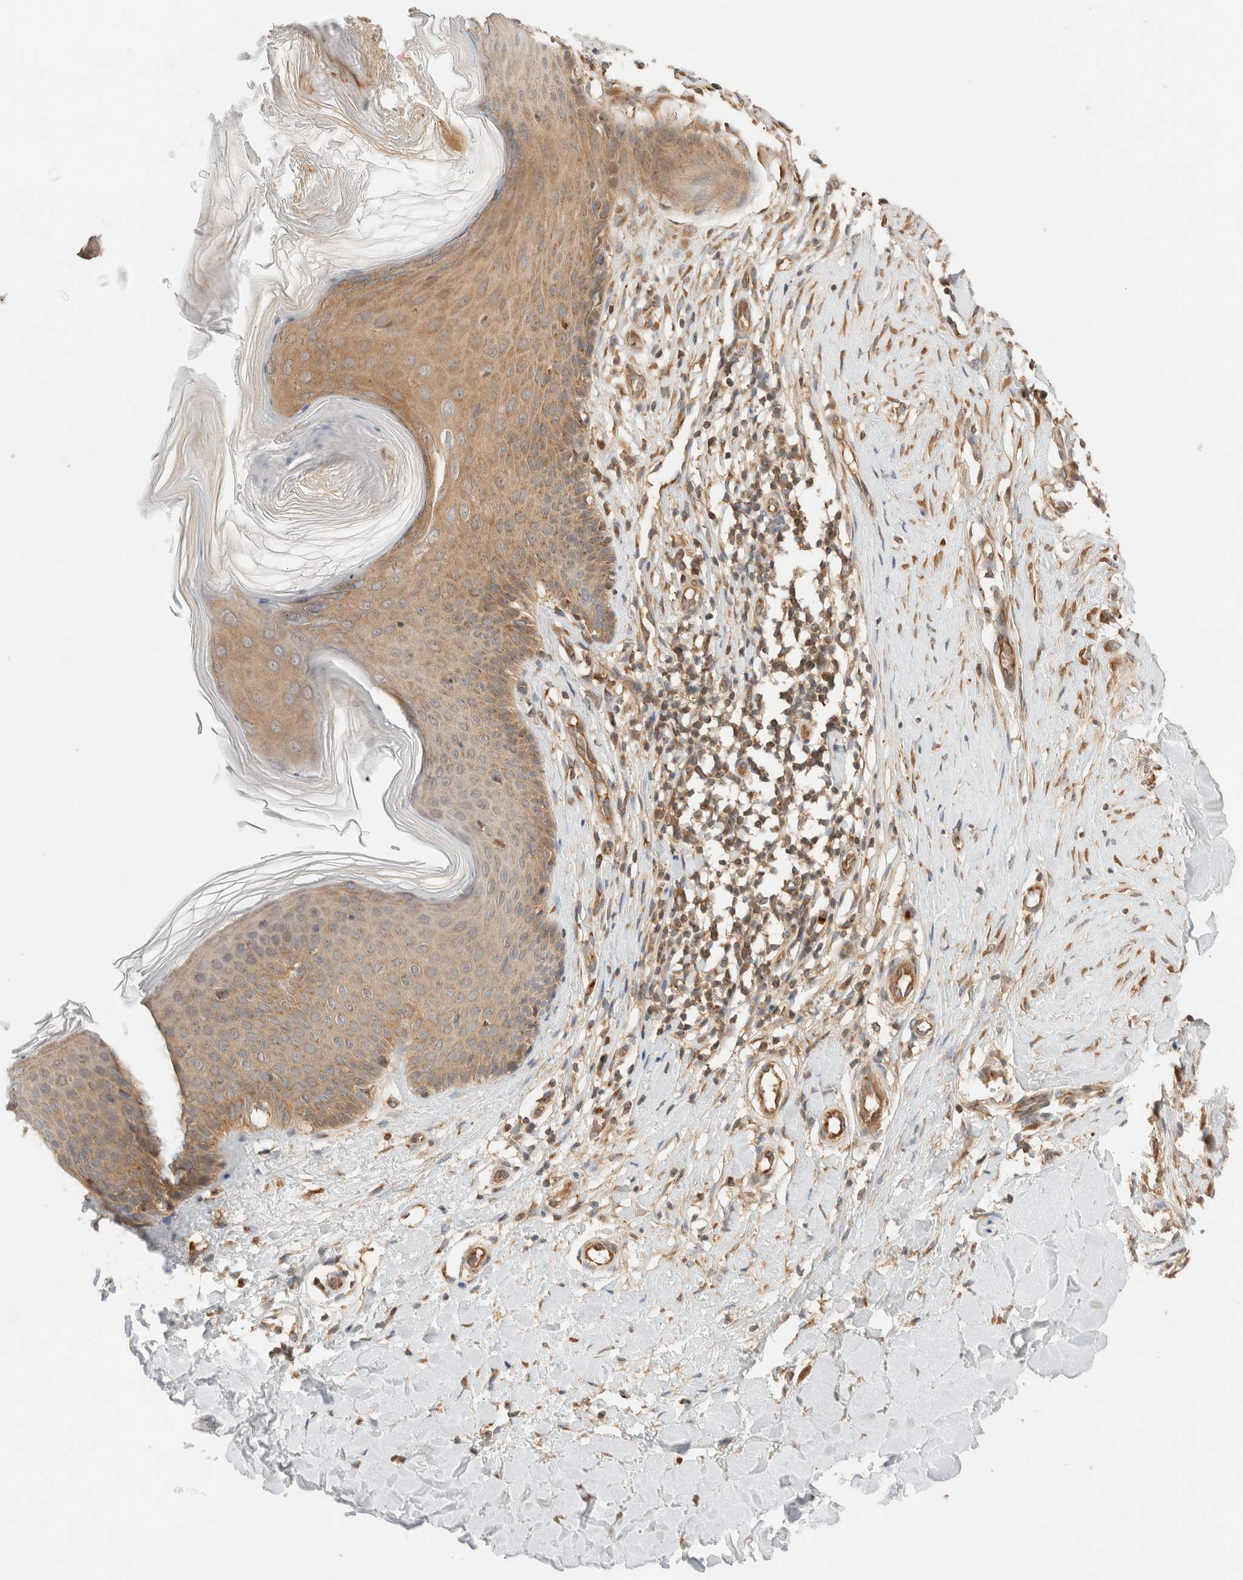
{"staining": {"intensity": "moderate", "quantity": ">75%", "location": "cytoplasmic/membranous"}, "tissue": "skin", "cell_type": "Fibroblasts", "image_type": "normal", "snomed": [{"axis": "morphology", "description": "Normal tissue, NOS"}, {"axis": "topography", "description": "Skin"}], "caption": "Unremarkable skin was stained to show a protein in brown. There is medium levels of moderate cytoplasmic/membranous expression in about >75% of fibroblasts.", "gene": "RABEP1", "patient": {"sex": "male", "age": 41}}